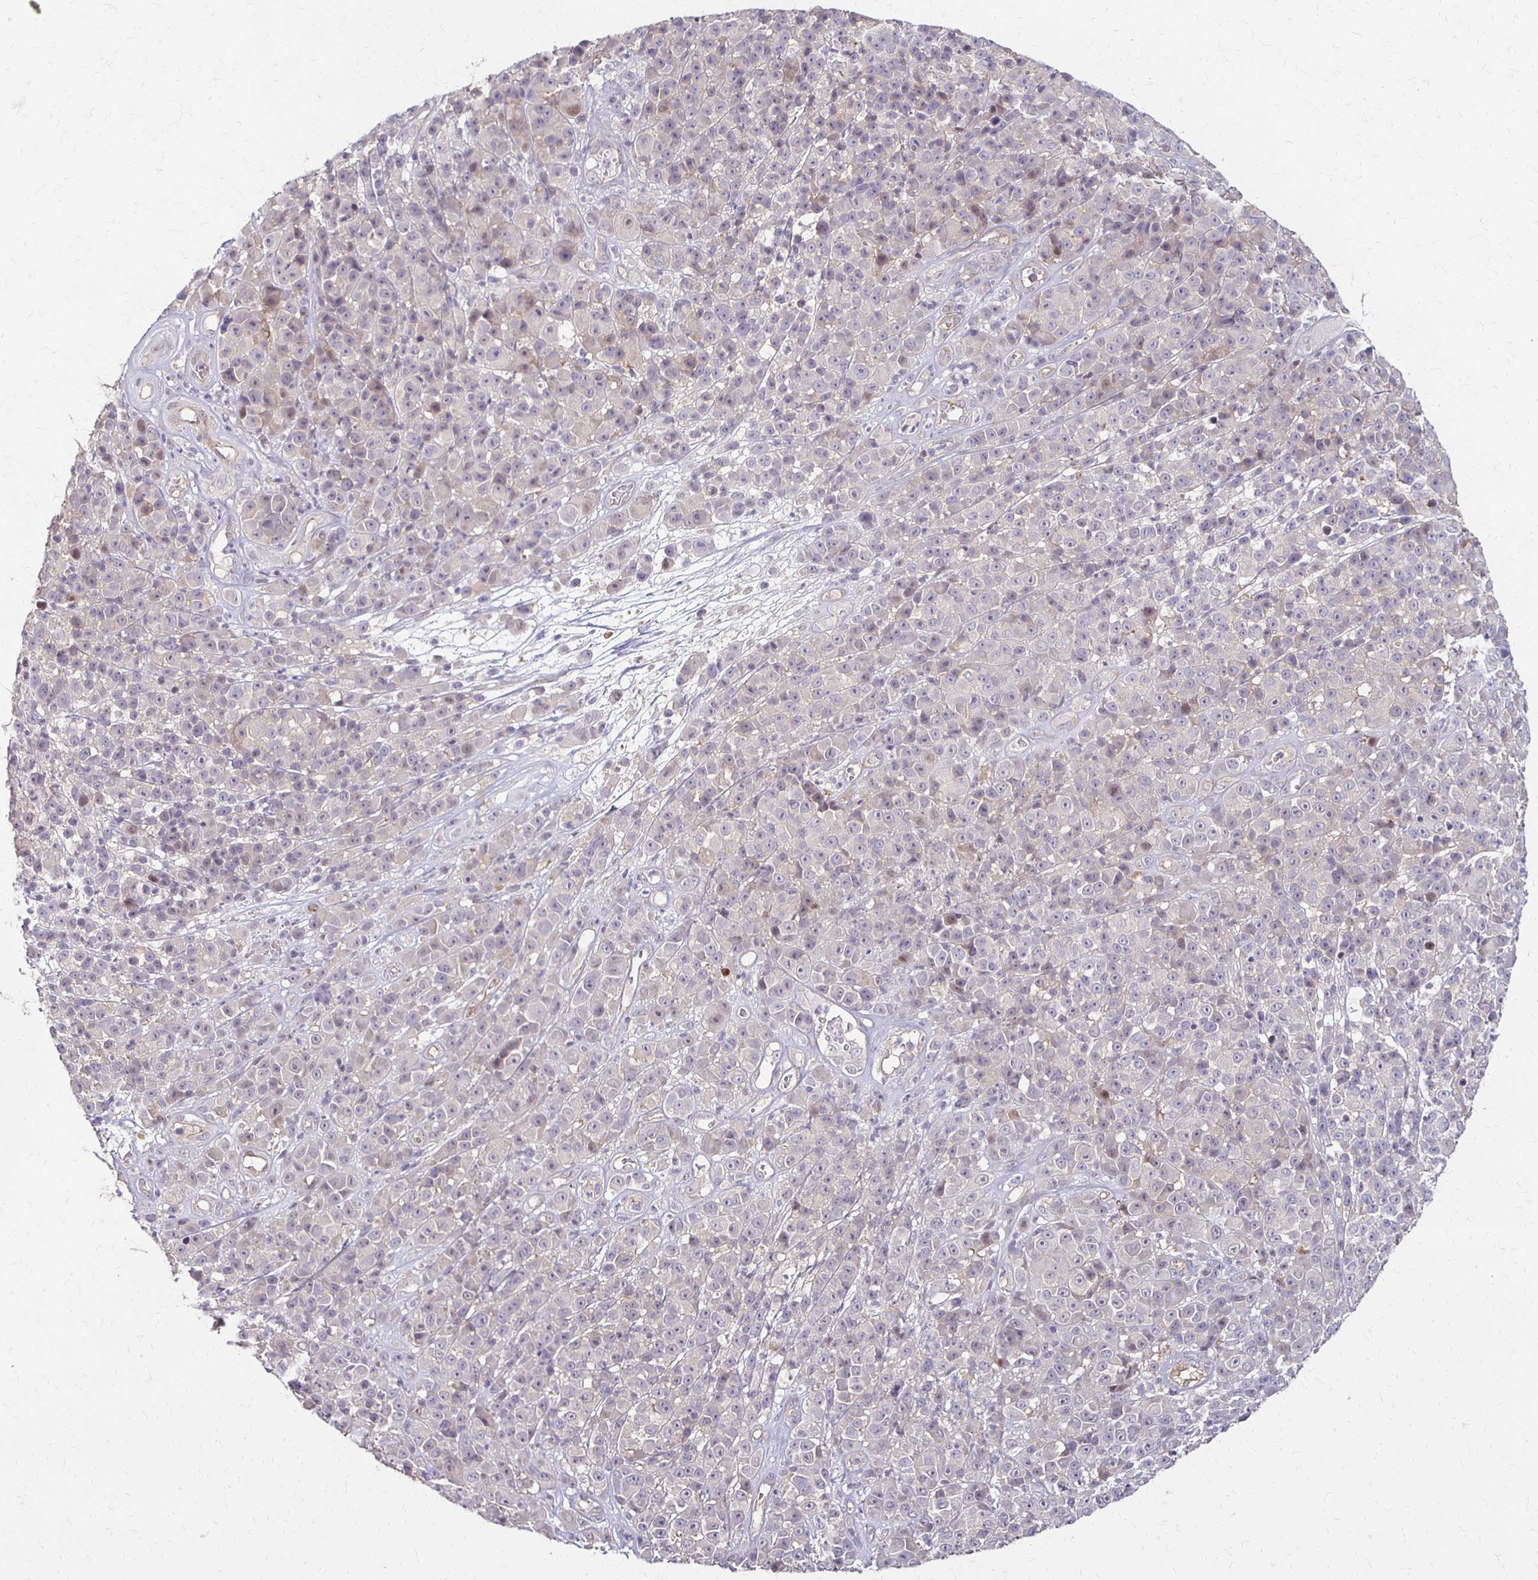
{"staining": {"intensity": "negative", "quantity": "none", "location": "none"}, "tissue": "melanoma", "cell_type": "Tumor cells", "image_type": "cancer", "snomed": [{"axis": "morphology", "description": "Malignant melanoma, NOS"}, {"axis": "topography", "description": "Skin"}, {"axis": "topography", "description": "Skin of back"}], "caption": "DAB (3,3'-diaminobenzidine) immunohistochemical staining of human melanoma exhibits no significant positivity in tumor cells. The staining is performed using DAB (3,3'-diaminobenzidine) brown chromogen with nuclei counter-stained in using hematoxylin.", "gene": "CFL2", "patient": {"sex": "male", "age": 91}}